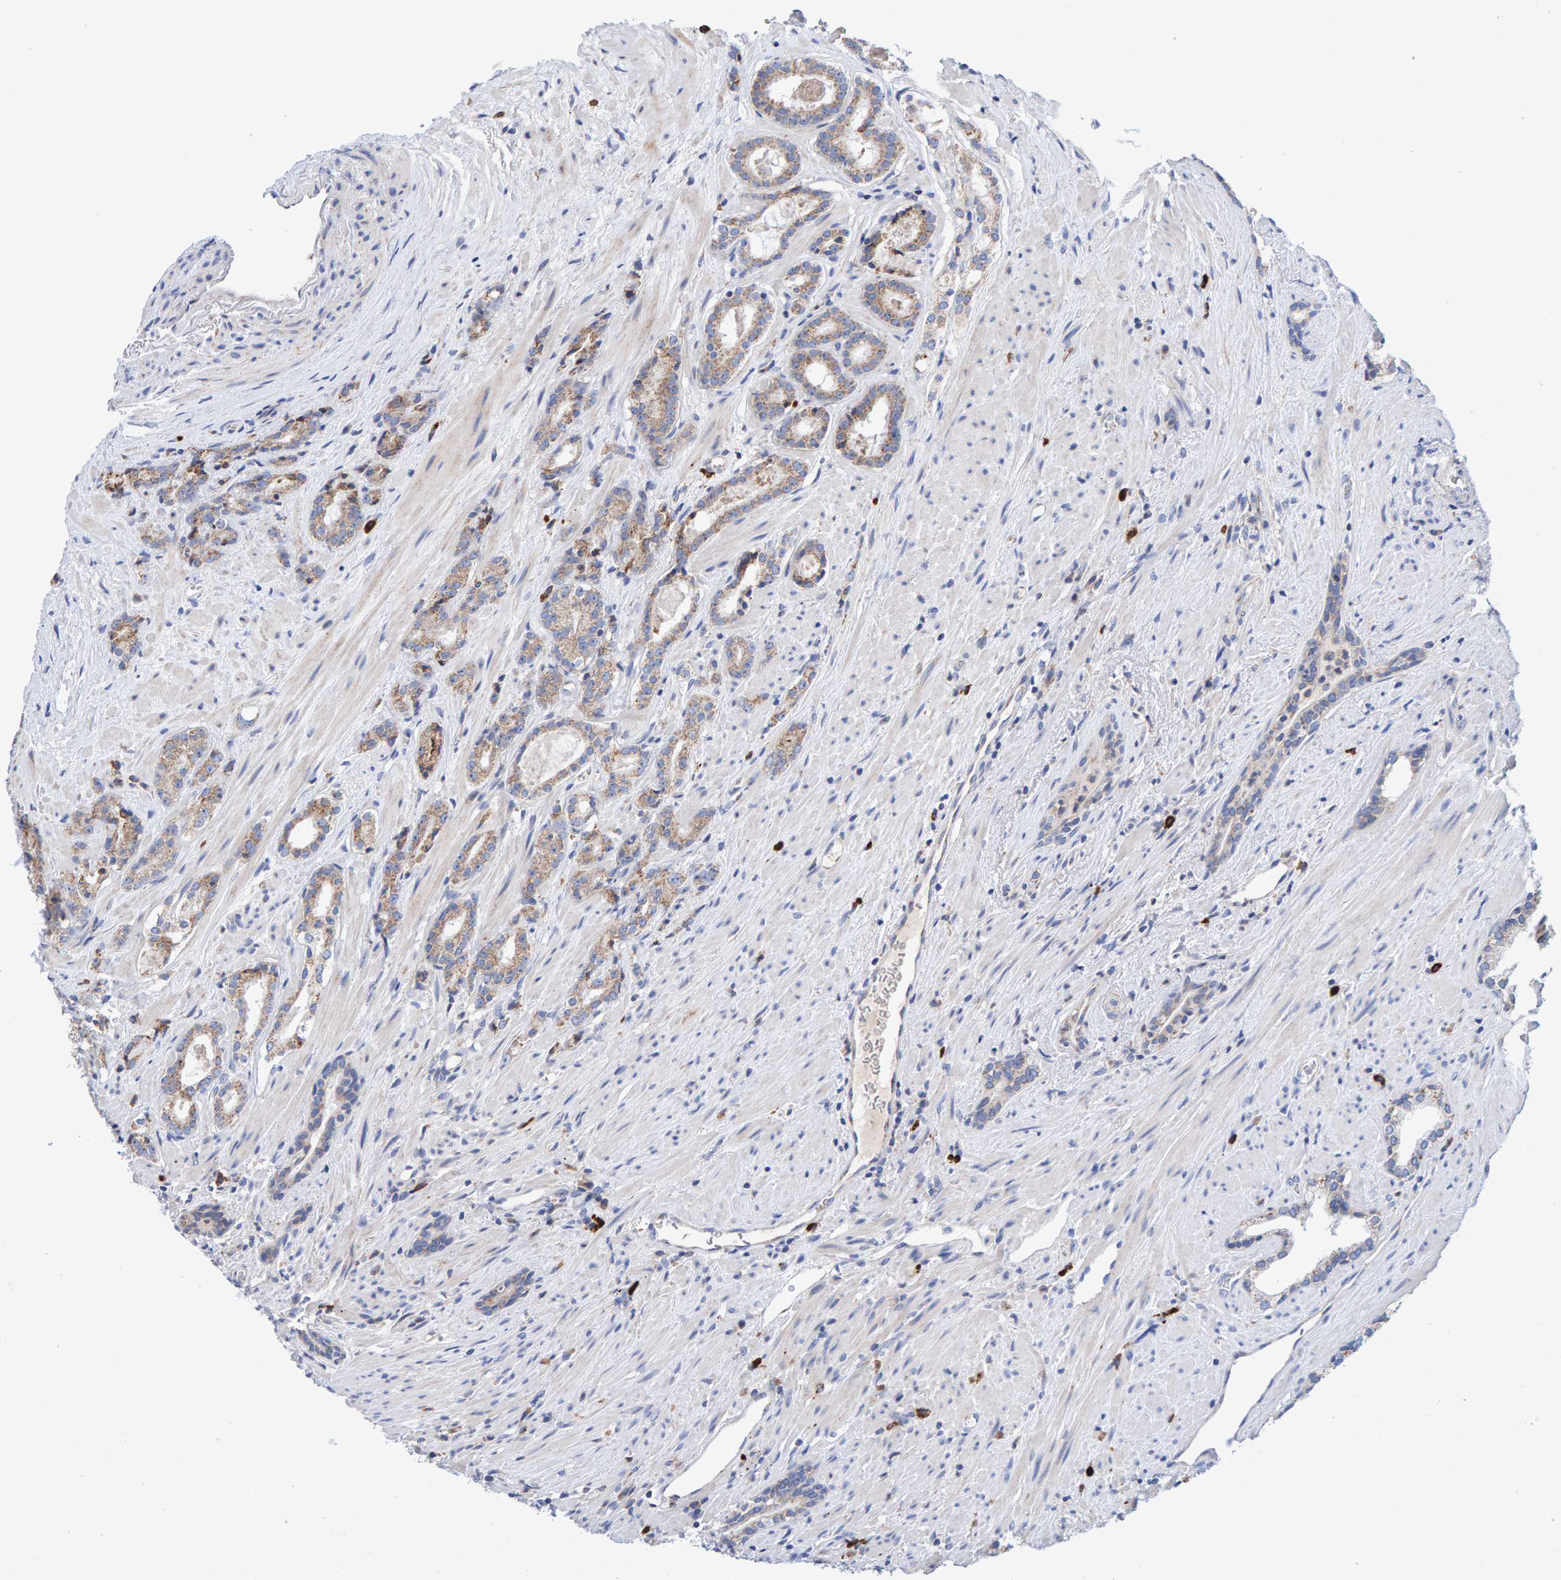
{"staining": {"intensity": "weak", "quantity": ">75%", "location": "cytoplasmic/membranous"}, "tissue": "prostate cancer", "cell_type": "Tumor cells", "image_type": "cancer", "snomed": [{"axis": "morphology", "description": "Adenocarcinoma, High grade"}, {"axis": "topography", "description": "Prostate"}], "caption": "Immunohistochemical staining of prostate cancer demonstrates low levels of weak cytoplasmic/membranous expression in approximately >75% of tumor cells. The staining was performed using DAB (3,3'-diaminobenzidine) to visualize the protein expression in brown, while the nuclei were stained in blue with hematoxylin (Magnification: 20x).", "gene": "EFR3A", "patient": {"sex": "male", "age": 71}}